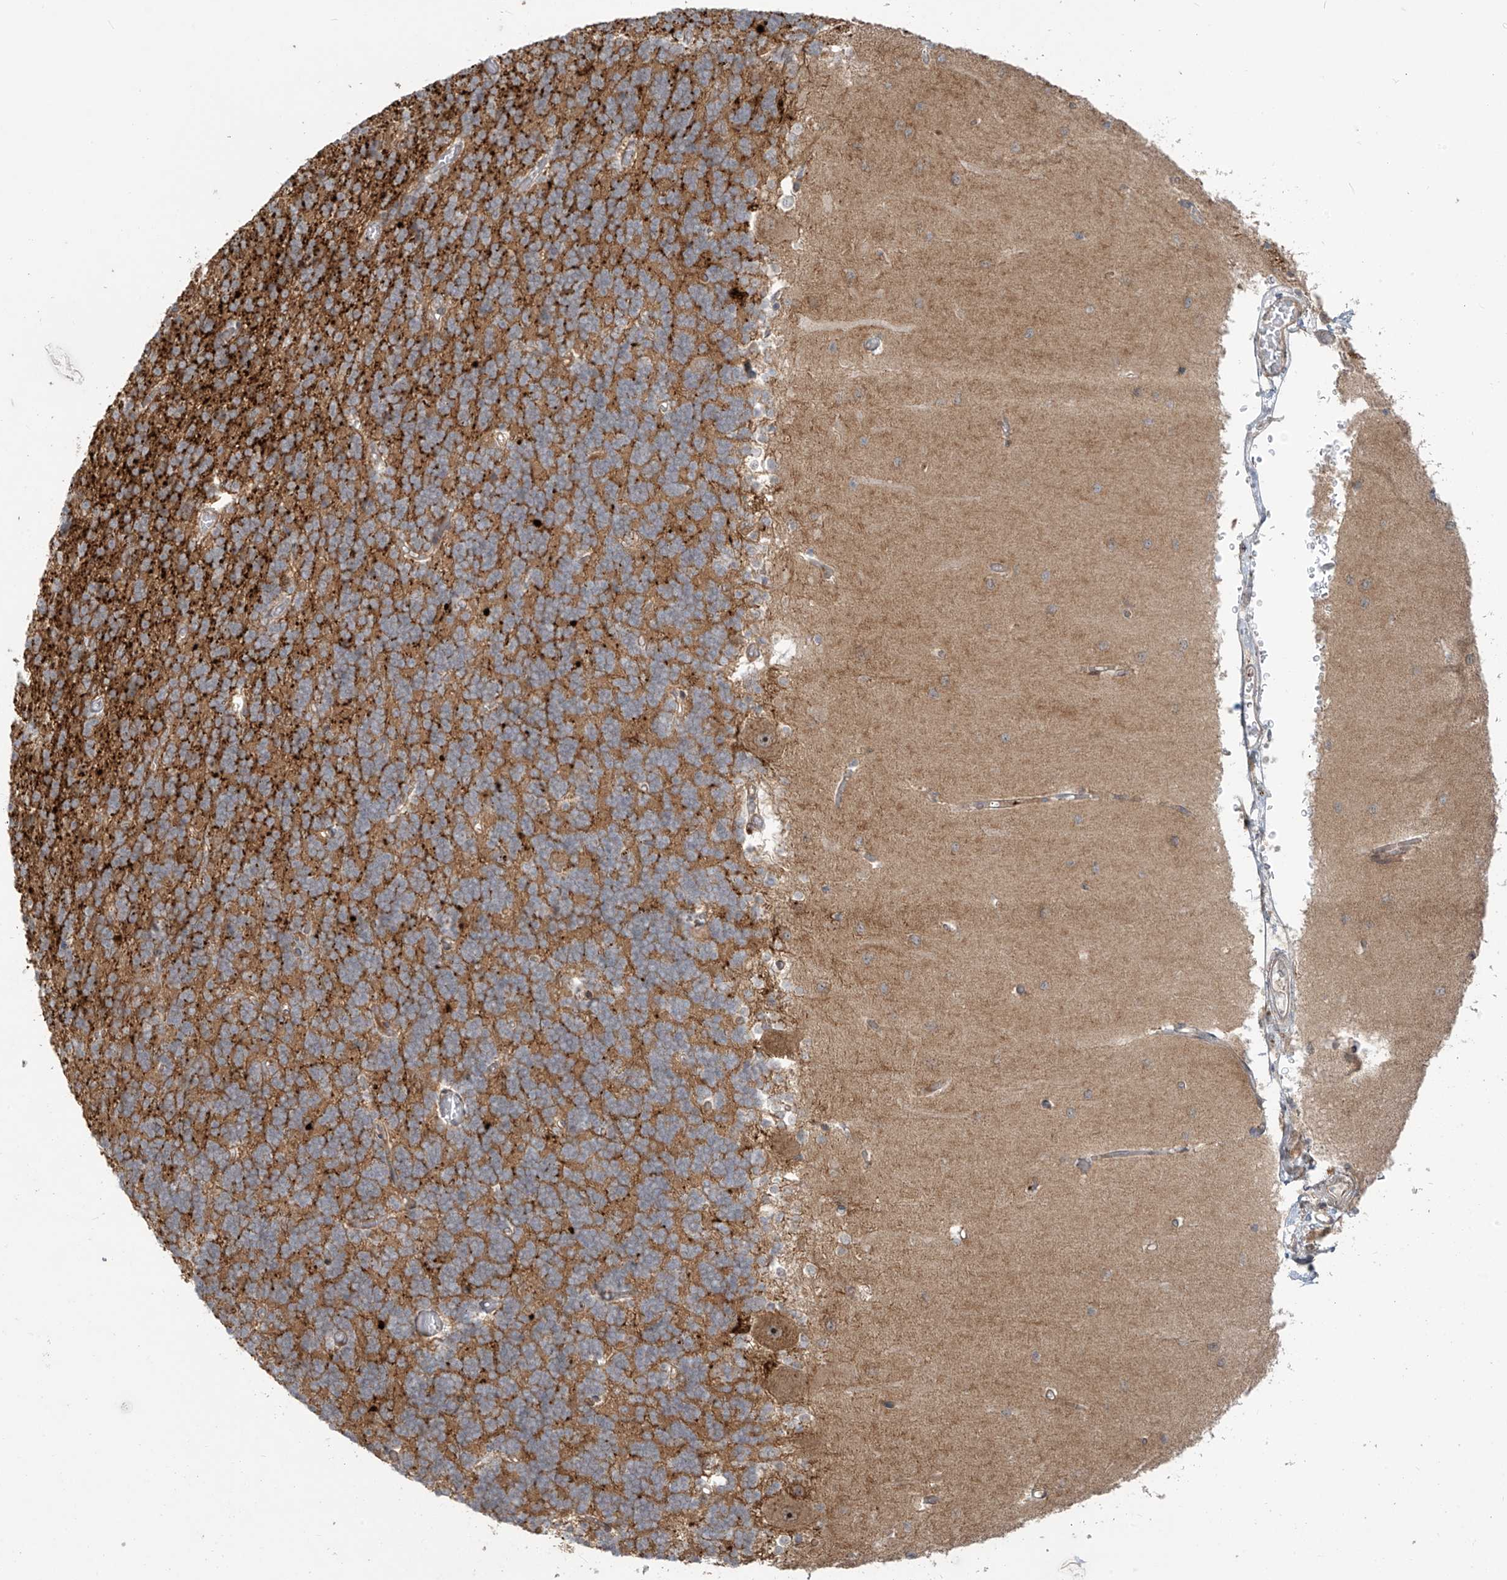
{"staining": {"intensity": "strong", "quantity": "<25%", "location": "cytoplasmic/membranous"}, "tissue": "cerebellum", "cell_type": "Cells in granular layer", "image_type": "normal", "snomed": [{"axis": "morphology", "description": "Normal tissue, NOS"}, {"axis": "topography", "description": "Cerebellum"}], "caption": "Immunohistochemical staining of benign cerebellum reveals <25% levels of strong cytoplasmic/membranous protein positivity in about <25% of cells in granular layer. (brown staining indicates protein expression, while blue staining denotes nuclei).", "gene": "KATNIP", "patient": {"sex": "male", "age": 37}}